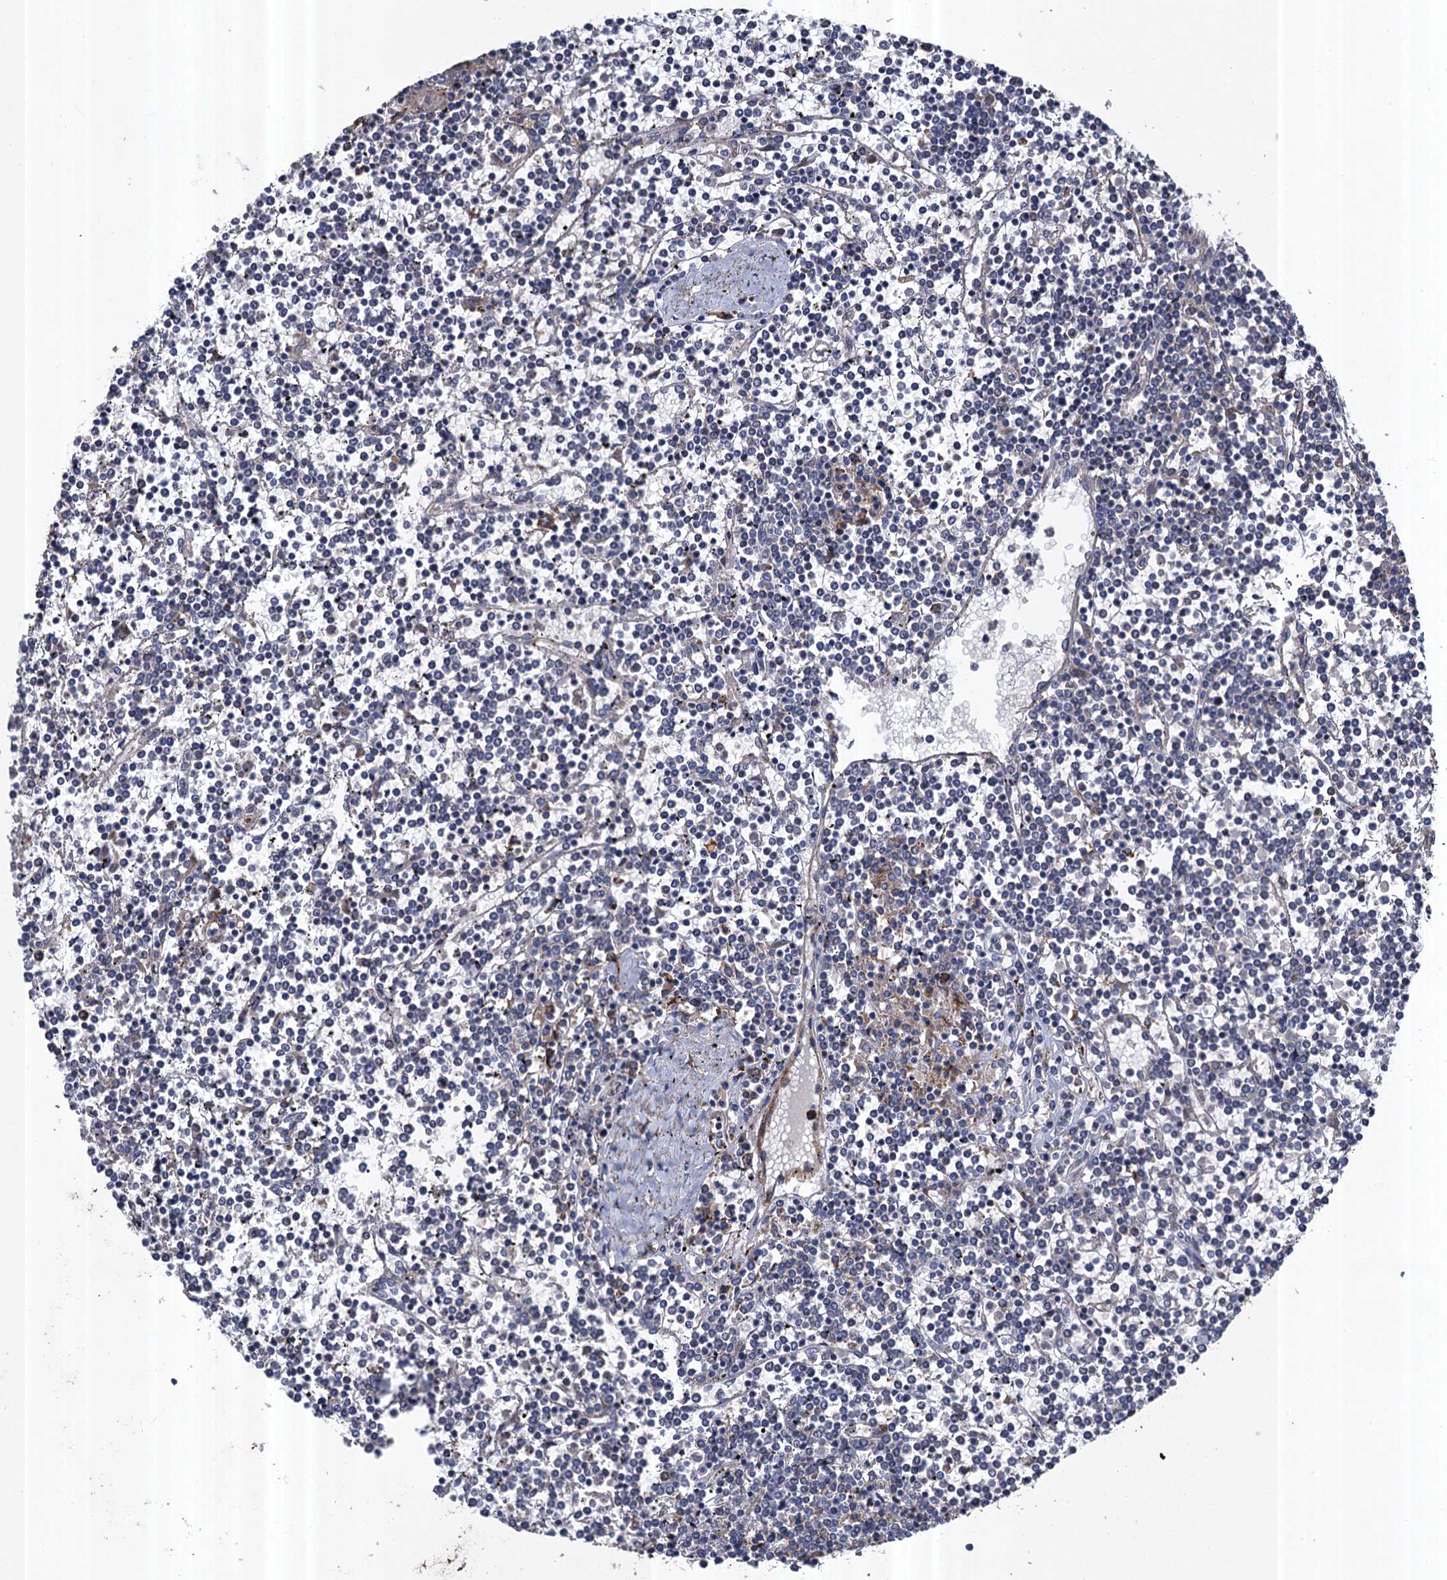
{"staining": {"intensity": "negative", "quantity": "none", "location": "none"}, "tissue": "lymphoma", "cell_type": "Tumor cells", "image_type": "cancer", "snomed": [{"axis": "morphology", "description": "Malignant lymphoma, non-Hodgkin's type, Low grade"}, {"axis": "topography", "description": "Spleen"}], "caption": "Lymphoma stained for a protein using immunohistochemistry (IHC) demonstrates no staining tumor cells.", "gene": "TXNDC11", "patient": {"sex": "female", "age": 19}}